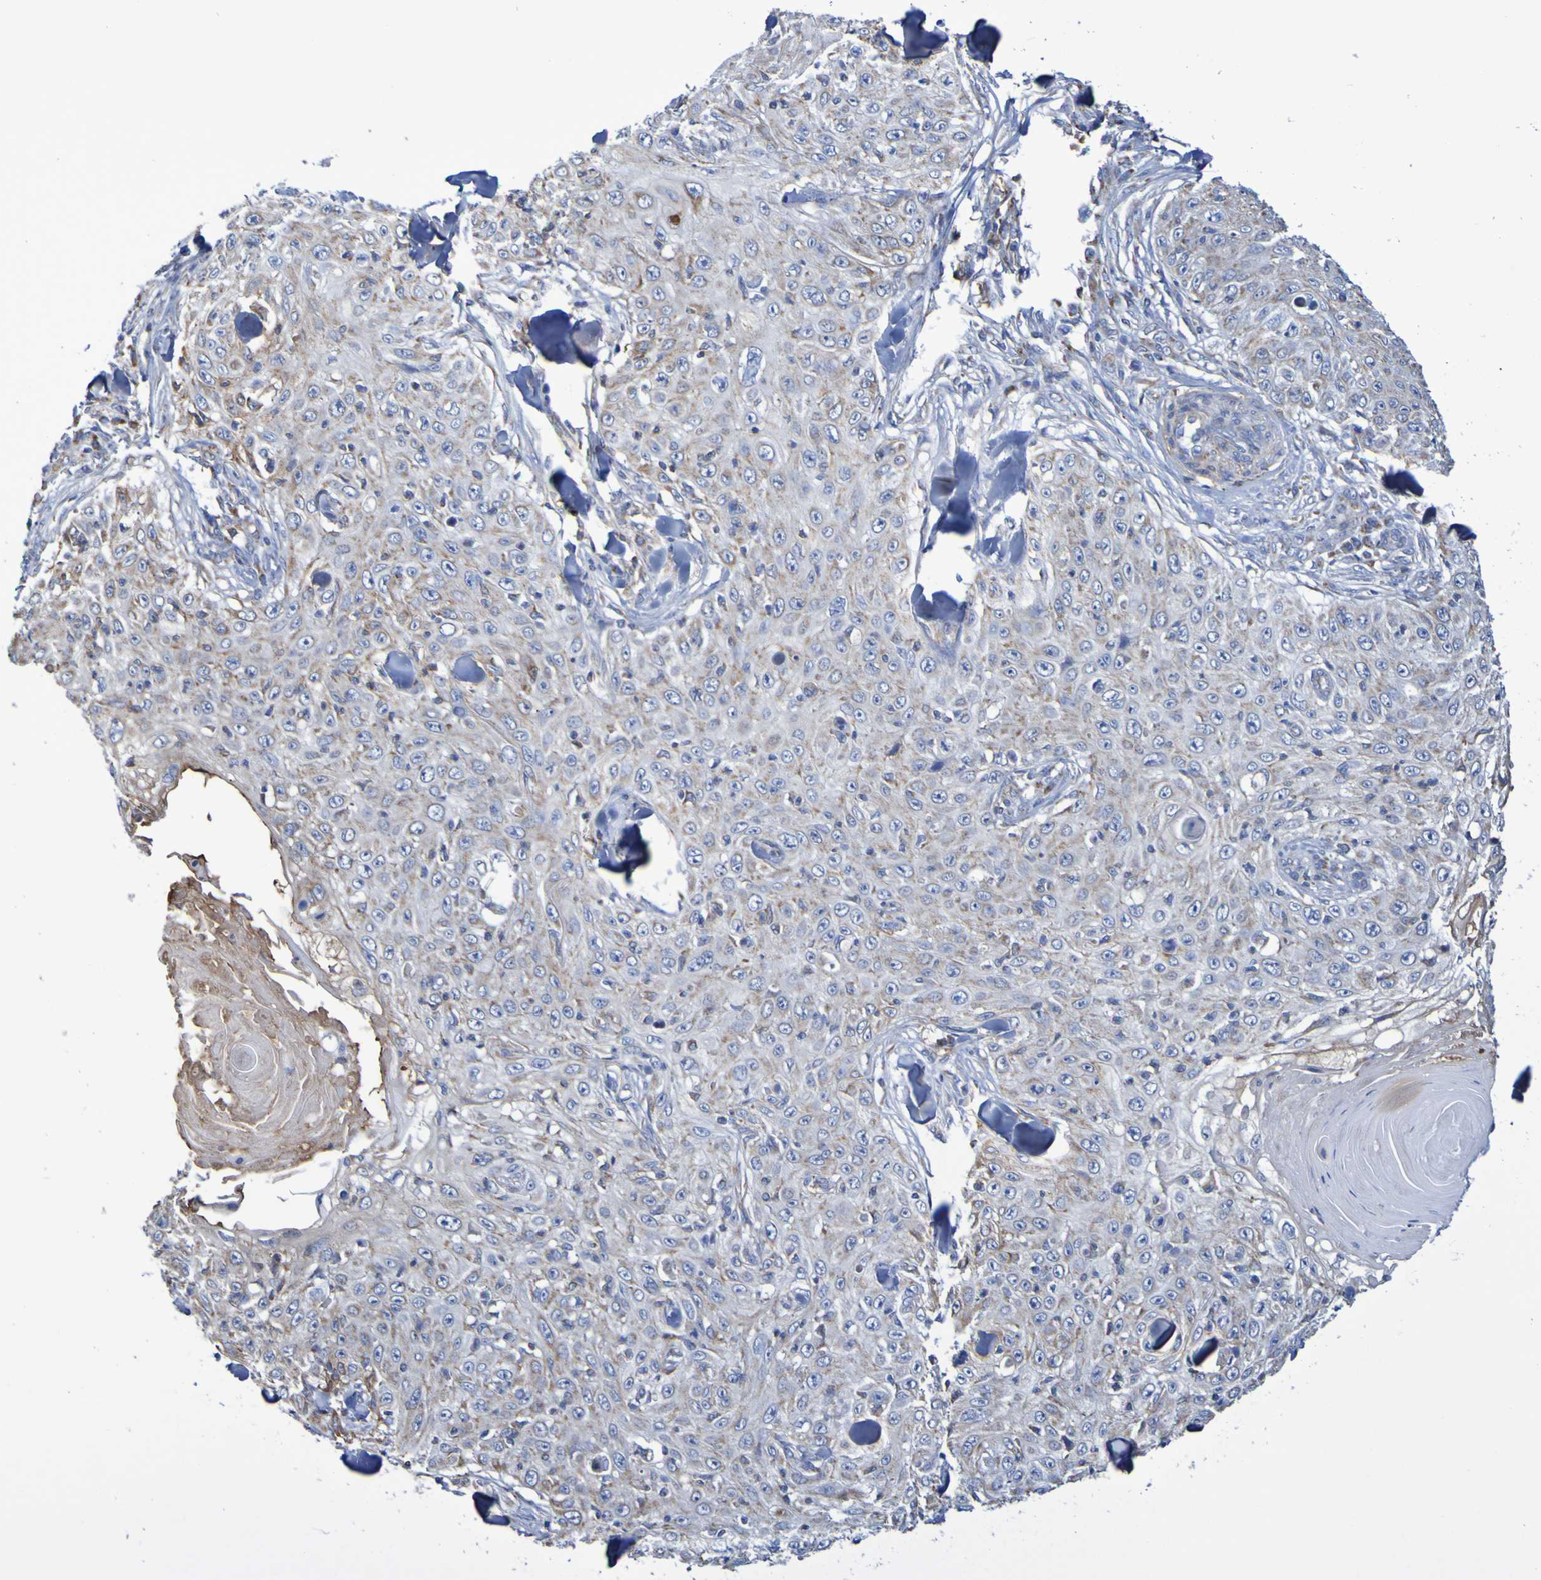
{"staining": {"intensity": "weak", "quantity": "25%-75%", "location": "cytoplasmic/membranous"}, "tissue": "skin cancer", "cell_type": "Tumor cells", "image_type": "cancer", "snomed": [{"axis": "morphology", "description": "Squamous cell carcinoma, NOS"}, {"axis": "topography", "description": "Skin"}], "caption": "Squamous cell carcinoma (skin) was stained to show a protein in brown. There is low levels of weak cytoplasmic/membranous expression in approximately 25%-75% of tumor cells.", "gene": "CNTN2", "patient": {"sex": "male", "age": 86}}